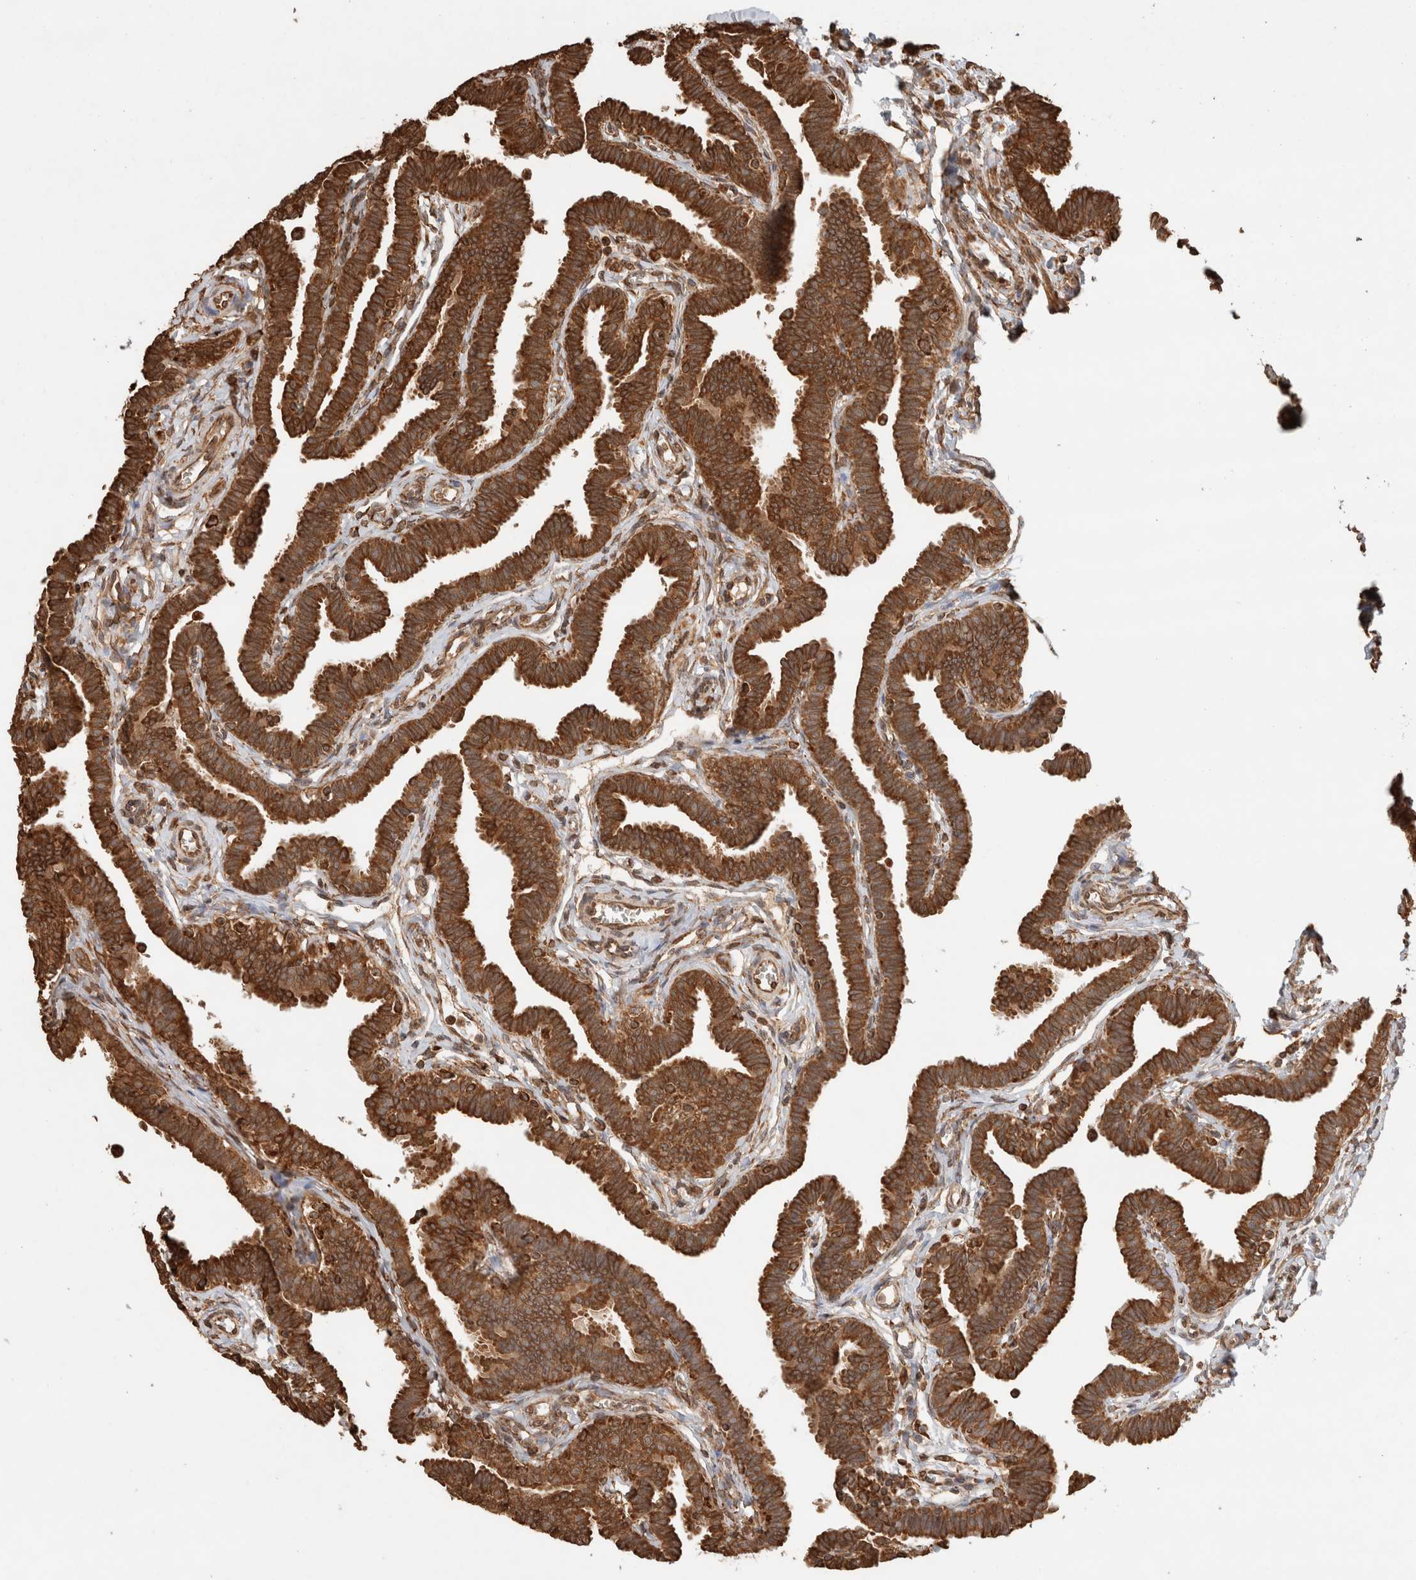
{"staining": {"intensity": "strong", "quantity": ">75%", "location": "cytoplasmic/membranous"}, "tissue": "fallopian tube", "cell_type": "Glandular cells", "image_type": "normal", "snomed": [{"axis": "morphology", "description": "Normal tissue, NOS"}, {"axis": "topography", "description": "Fallopian tube"}, {"axis": "topography", "description": "Ovary"}], "caption": "Protein staining of benign fallopian tube reveals strong cytoplasmic/membranous expression in approximately >75% of glandular cells. The staining was performed using DAB to visualize the protein expression in brown, while the nuclei were stained in blue with hematoxylin (Magnification: 20x).", "gene": "ERAP1", "patient": {"sex": "female", "age": 23}}